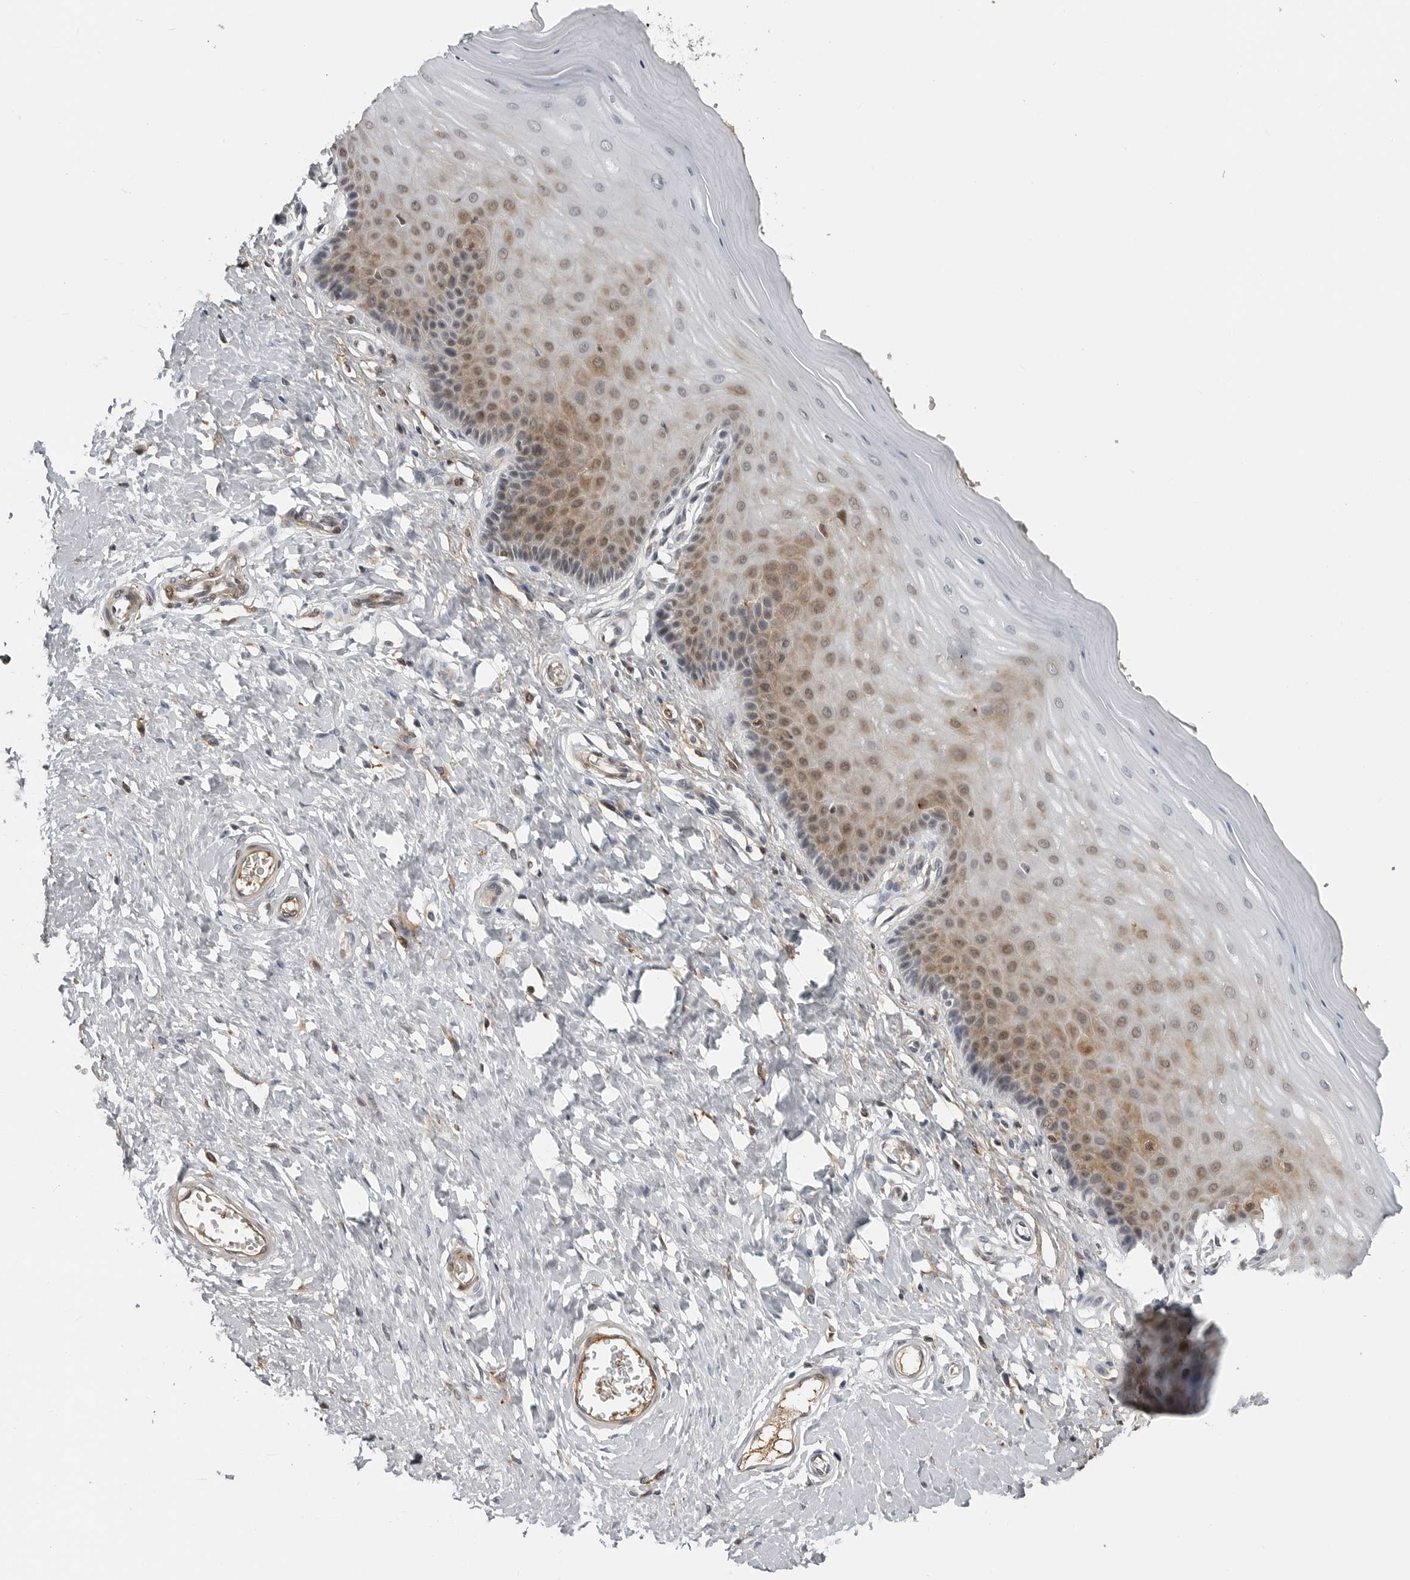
{"staining": {"intensity": "negative", "quantity": "none", "location": "none"}, "tissue": "cervix", "cell_type": "Glandular cells", "image_type": "normal", "snomed": [{"axis": "morphology", "description": "Normal tissue, NOS"}, {"axis": "topography", "description": "Cervix"}], "caption": "Immunohistochemistry micrograph of benign human cervix stained for a protein (brown), which reveals no staining in glandular cells. Brightfield microscopy of immunohistochemistry (IHC) stained with DAB (3,3'-diaminobenzidine) (brown) and hematoxylin (blue), captured at high magnification.", "gene": "CXCR5", "patient": {"sex": "female", "age": 55}}